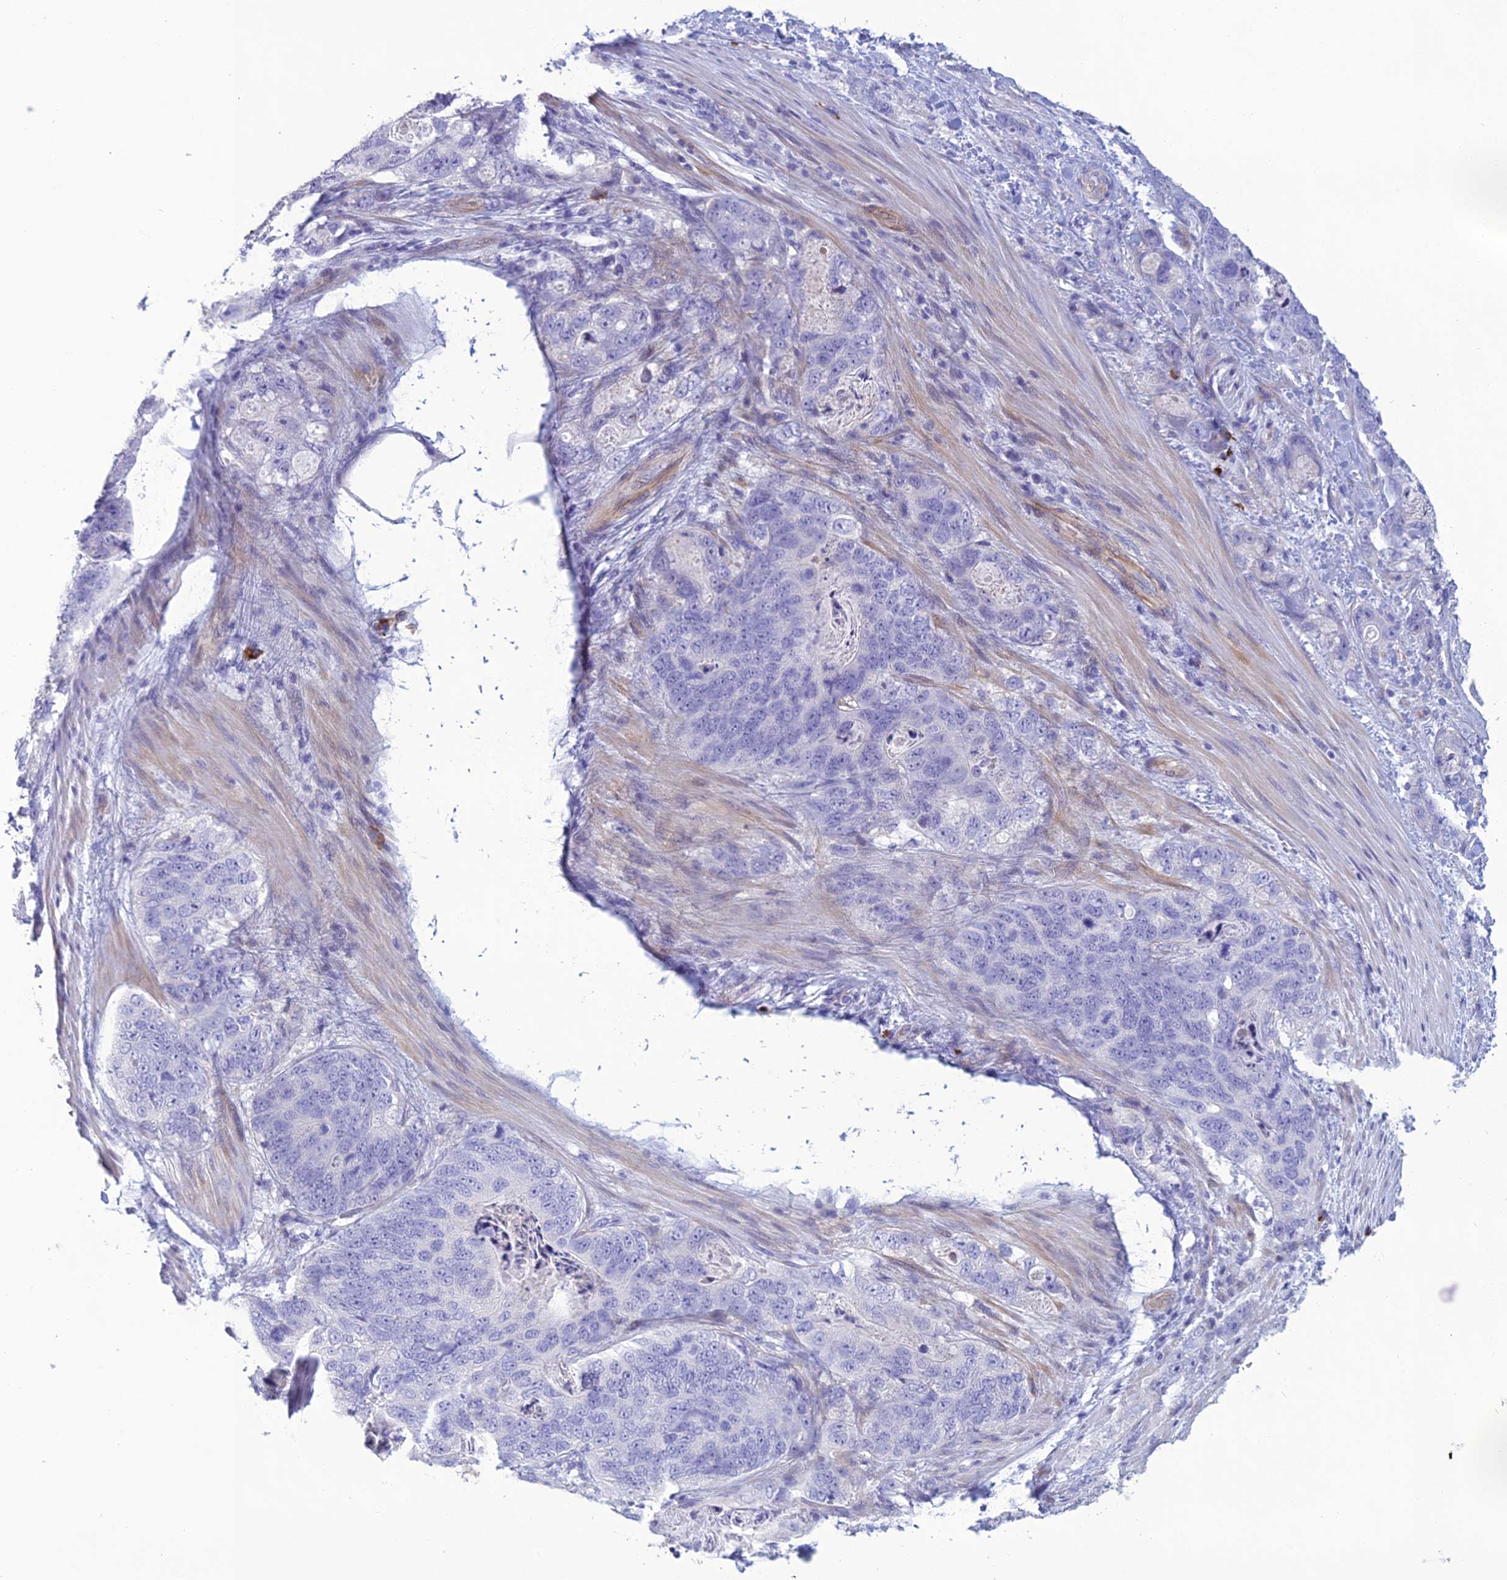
{"staining": {"intensity": "negative", "quantity": "none", "location": "none"}, "tissue": "stomach cancer", "cell_type": "Tumor cells", "image_type": "cancer", "snomed": [{"axis": "morphology", "description": "Normal tissue, NOS"}, {"axis": "morphology", "description": "Adenocarcinoma, NOS"}, {"axis": "topography", "description": "Stomach"}], "caption": "The immunohistochemistry (IHC) micrograph has no significant positivity in tumor cells of stomach adenocarcinoma tissue. The staining is performed using DAB (3,3'-diaminobenzidine) brown chromogen with nuclei counter-stained in using hematoxylin.", "gene": "OR56B1", "patient": {"sex": "female", "age": 89}}